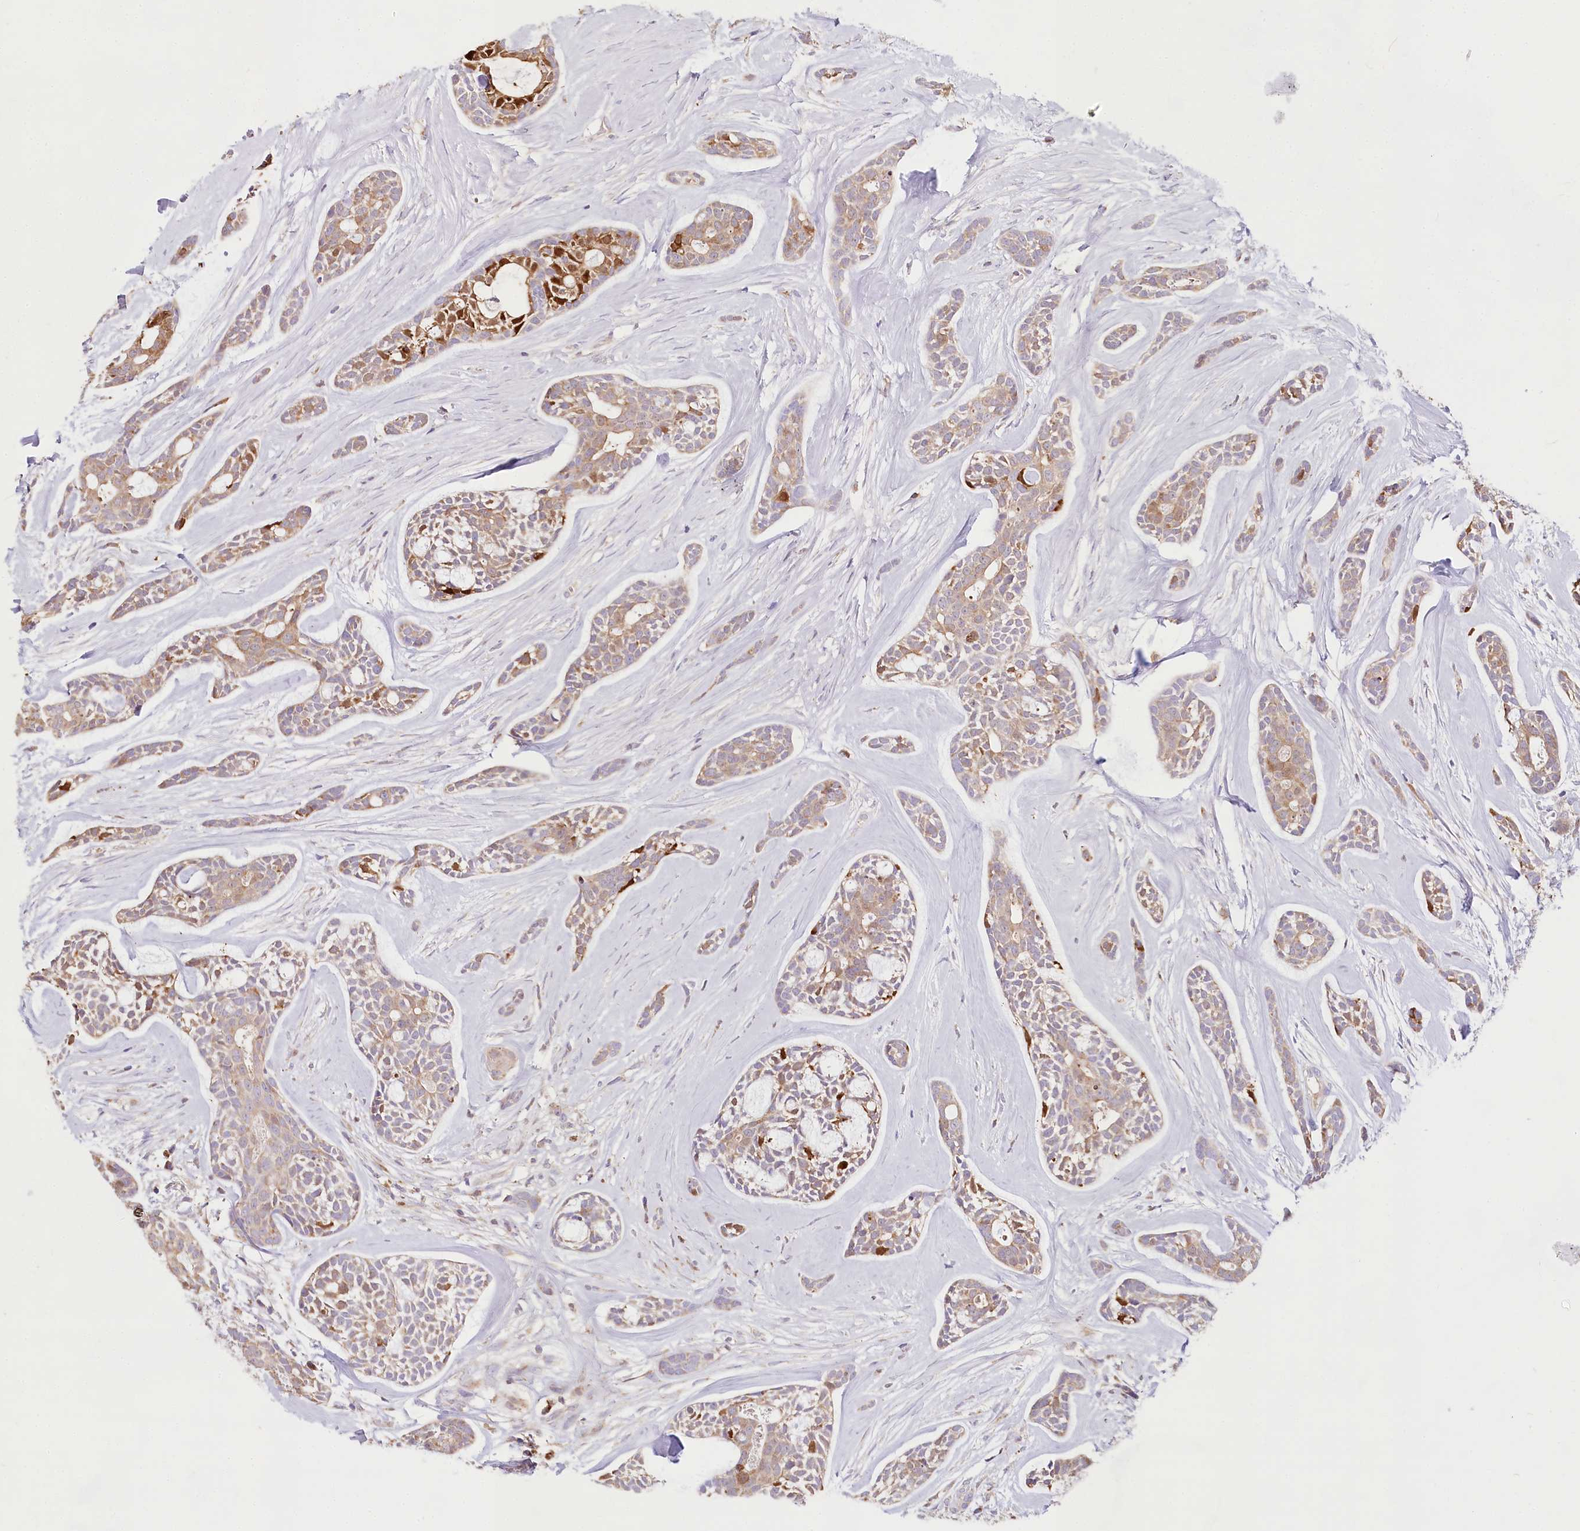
{"staining": {"intensity": "weak", "quantity": ">75%", "location": "cytoplasmic/membranous"}, "tissue": "head and neck cancer", "cell_type": "Tumor cells", "image_type": "cancer", "snomed": [{"axis": "morphology", "description": "Adenocarcinoma, NOS"}, {"axis": "topography", "description": "Subcutis"}, {"axis": "topography", "description": "Head-Neck"}], "caption": "Immunohistochemical staining of adenocarcinoma (head and neck) displays weak cytoplasmic/membranous protein expression in about >75% of tumor cells. (IHC, brightfield microscopy, high magnification).", "gene": "TASOR2", "patient": {"sex": "female", "age": 73}}